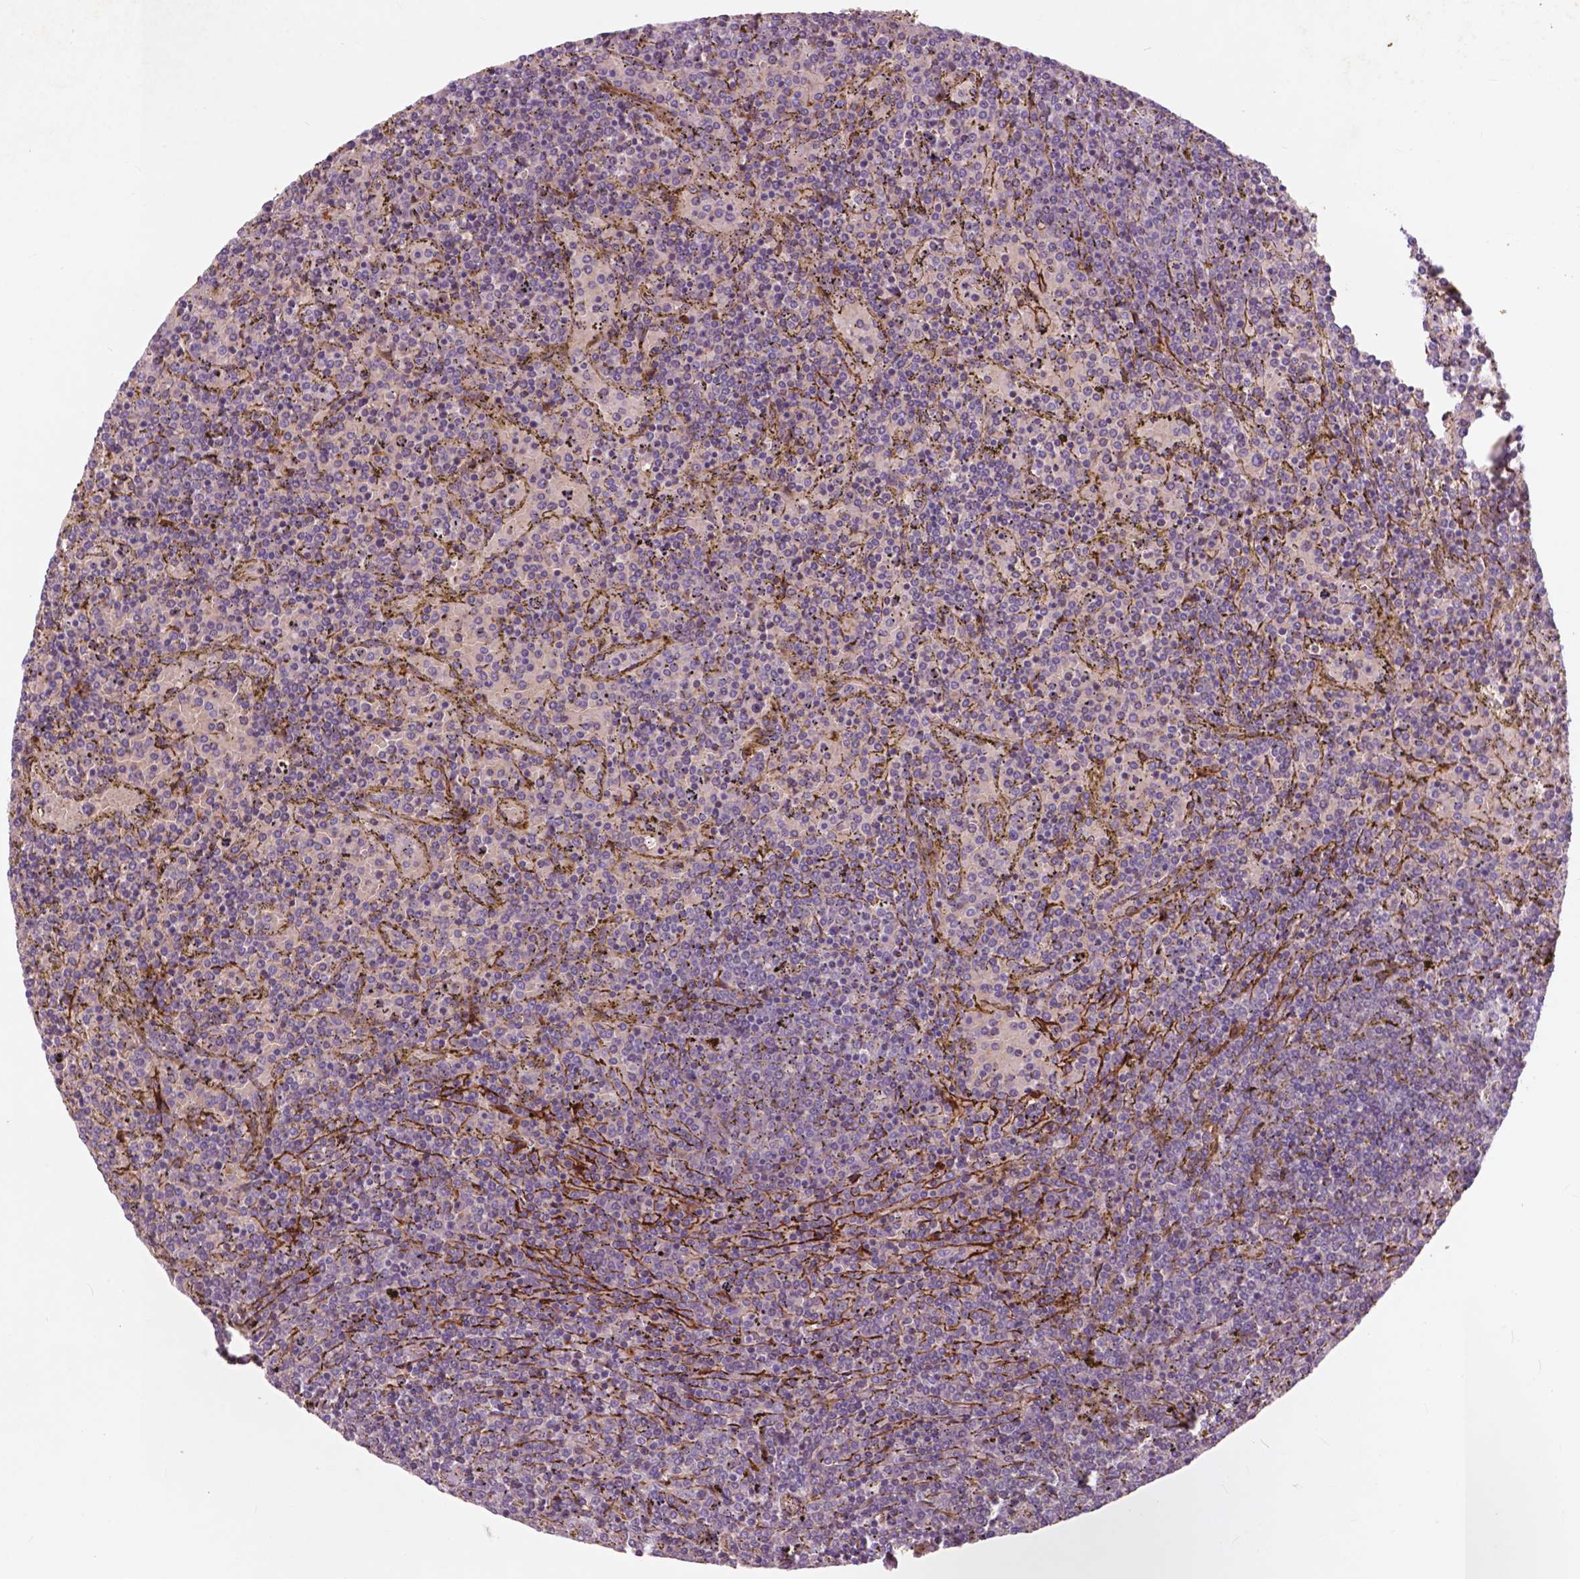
{"staining": {"intensity": "negative", "quantity": "none", "location": "none"}, "tissue": "lymphoma", "cell_type": "Tumor cells", "image_type": "cancer", "snomed": [{"axis": "morphology", "description": "Malignant lymphoma, non-Hodgkin's type, Low grade"}, {"axis": "topography", "description": "Spleen"}], "caption": "Histopathology image shows no protein staining in tumor cells of lymphoma tissue.", "gene": "RFPL4B", "patient": {"sex": "female", "age": 77}}